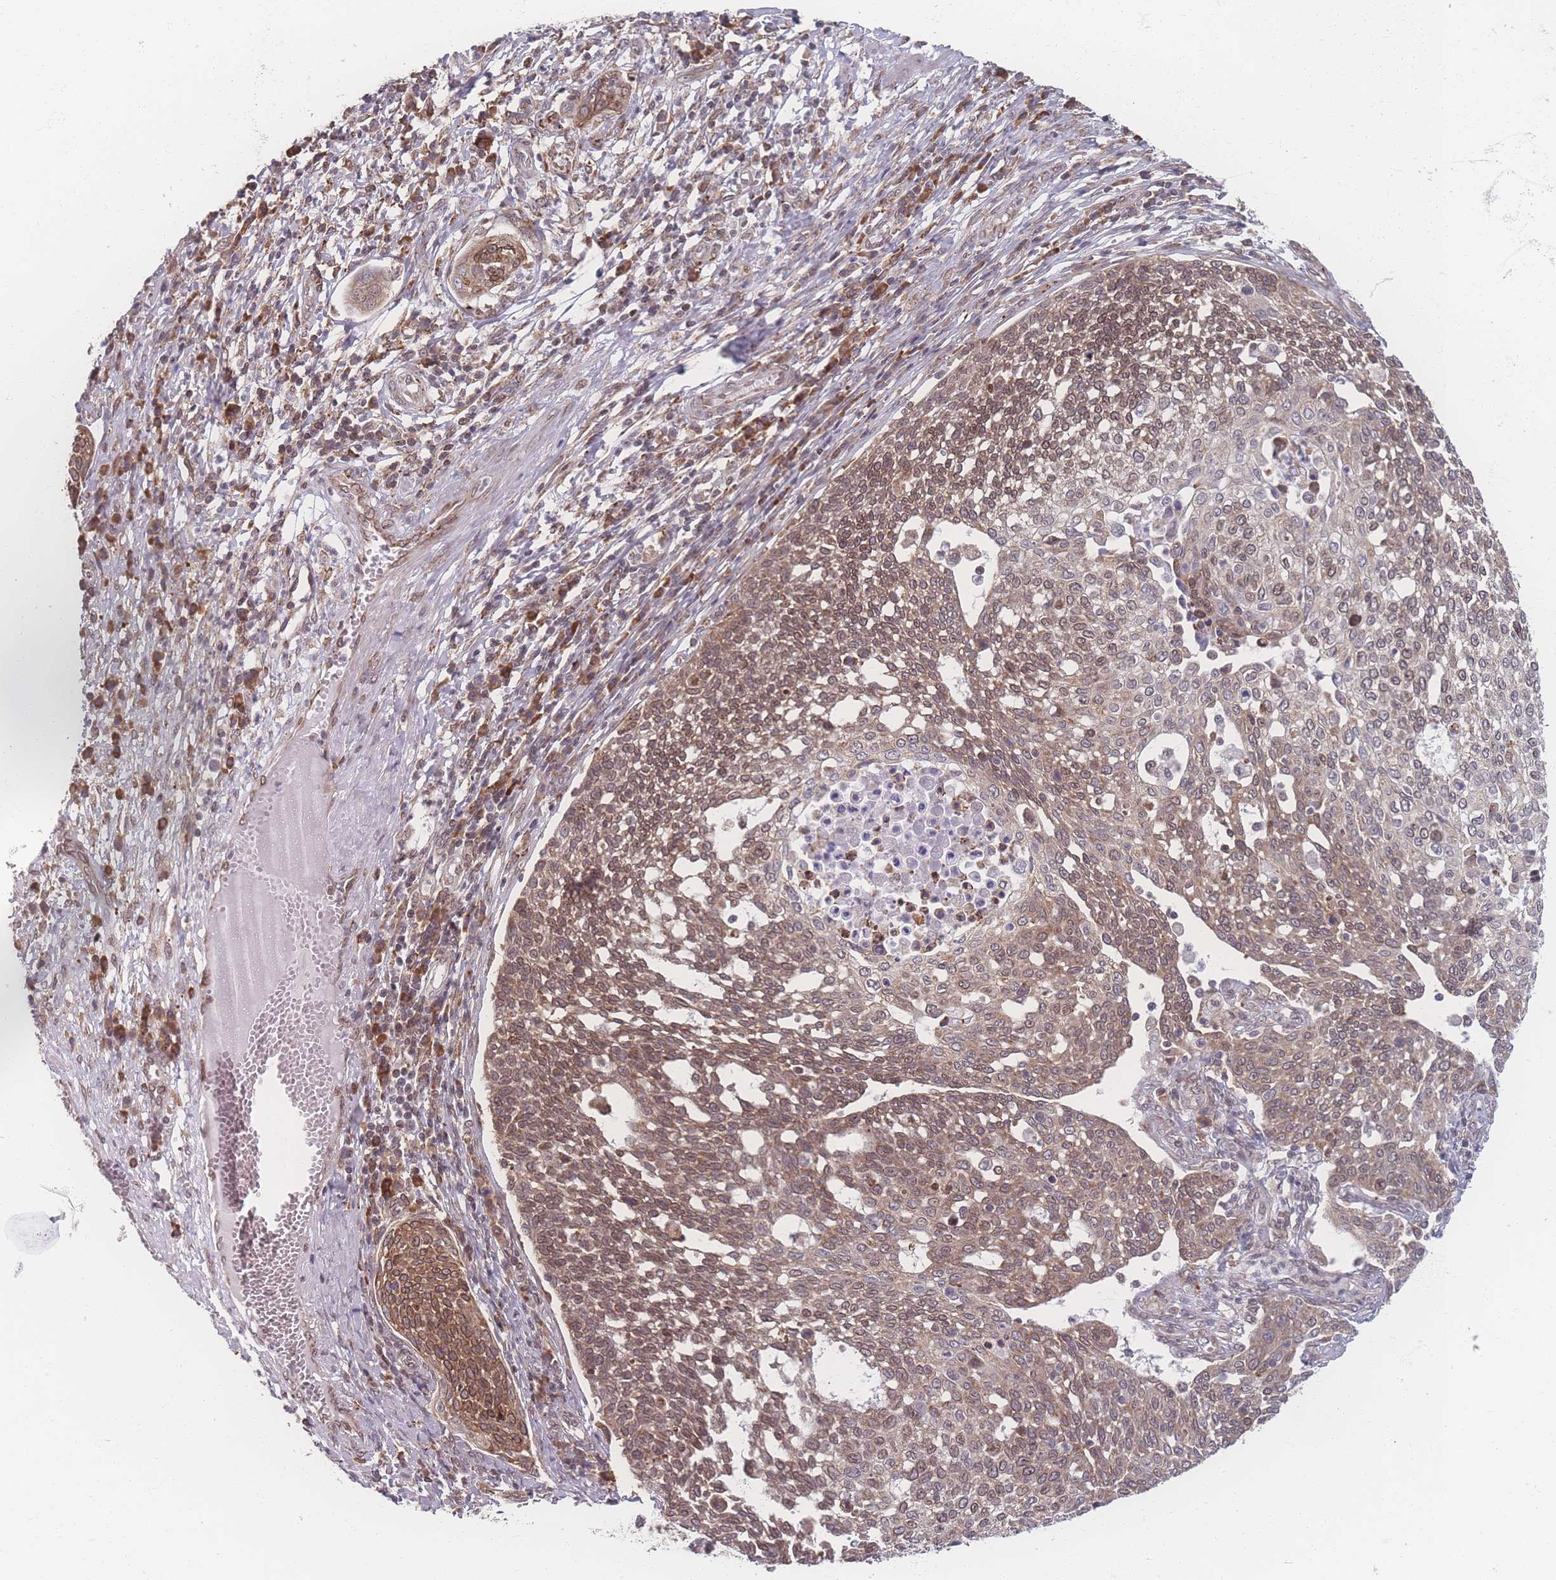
{"staining": {"intensity": "moderate", "quantity": "25%-75%", "location": "cytoplasmic/membranous,nuclear"}, "tissue": "cervical cancer", "cell_type": "Tumor cells", "image_type": "cancer", "snomed": [{"axis": "morphology", "description": "Squamous cell carcinoma, NOS"}, {"axis": "topography", "description": "Cervix"}], "caption": "IHC micrograph of cervical cancer stained for a protein (brown), which shows medium levels of moderate cytoplasmic/membranous and nuclear expression in about 25%-75% of tumor cells.", "gene": "ZC3H13", "patient": {"sex": "female", "age": 34}}